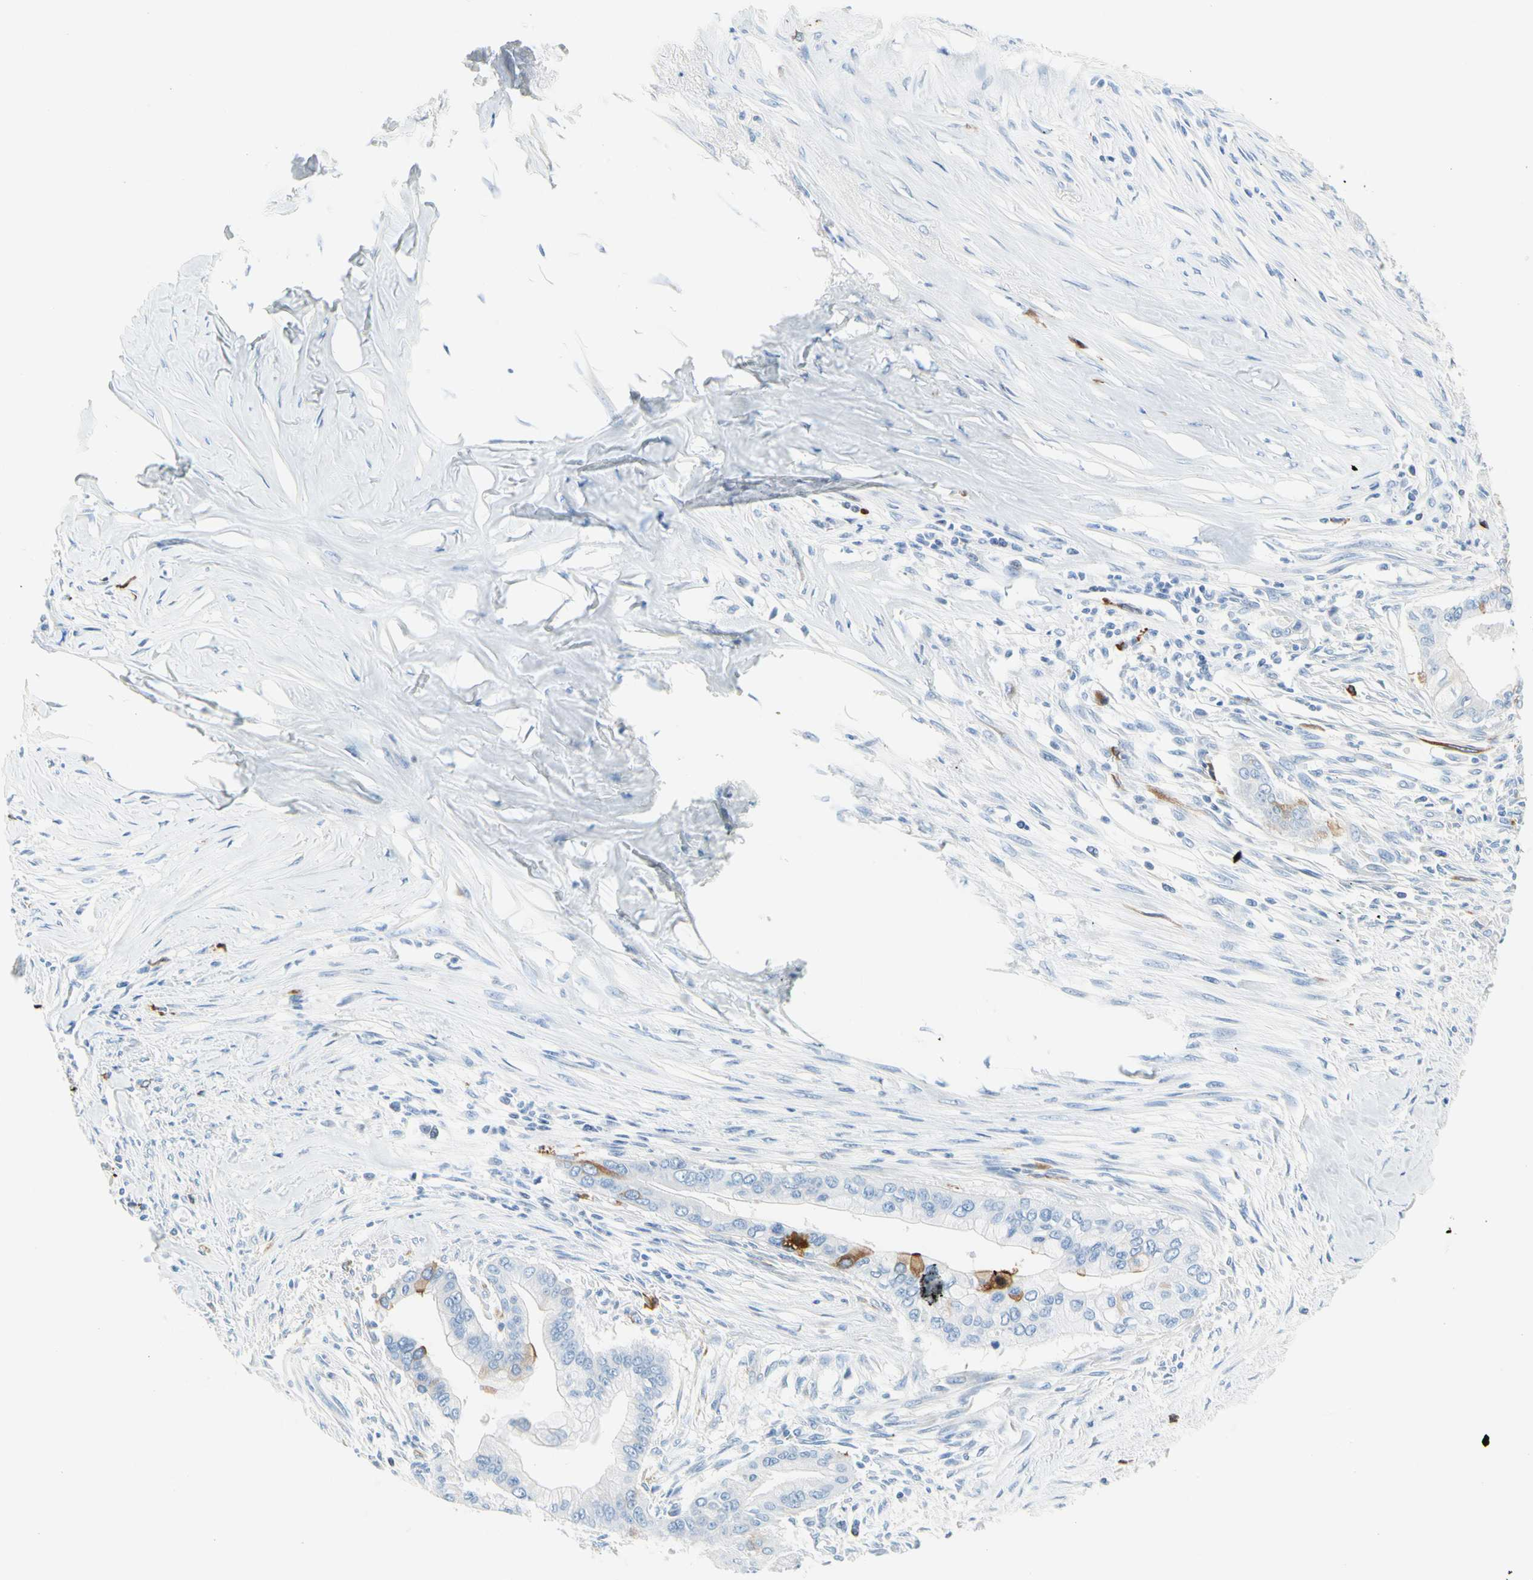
{"staining": {"intensity": "negative", "quantity": "none", "location": "none"}, "tissue": "pancreatic cancer", "cell_type": "Tumor cells", "image_type": "cancer", "snomed": [{"axis": "morphology", "description": "Adenocarcinoma, NOS"}, {"axis": "topography", "description": "Pancreas"}], "caption": "A photomicrograph of pancreatic adenocarcinoma stained for a protein shows no brown staining in tumor cells. Brightfield microscopy of IHC stained with DAB (3,3'-diaminobenzidine) (brown) and hematoxylin (blue), captured at high magnification.", "gene": "TACC3", "patient": {"sex": "male", "age": 59}}